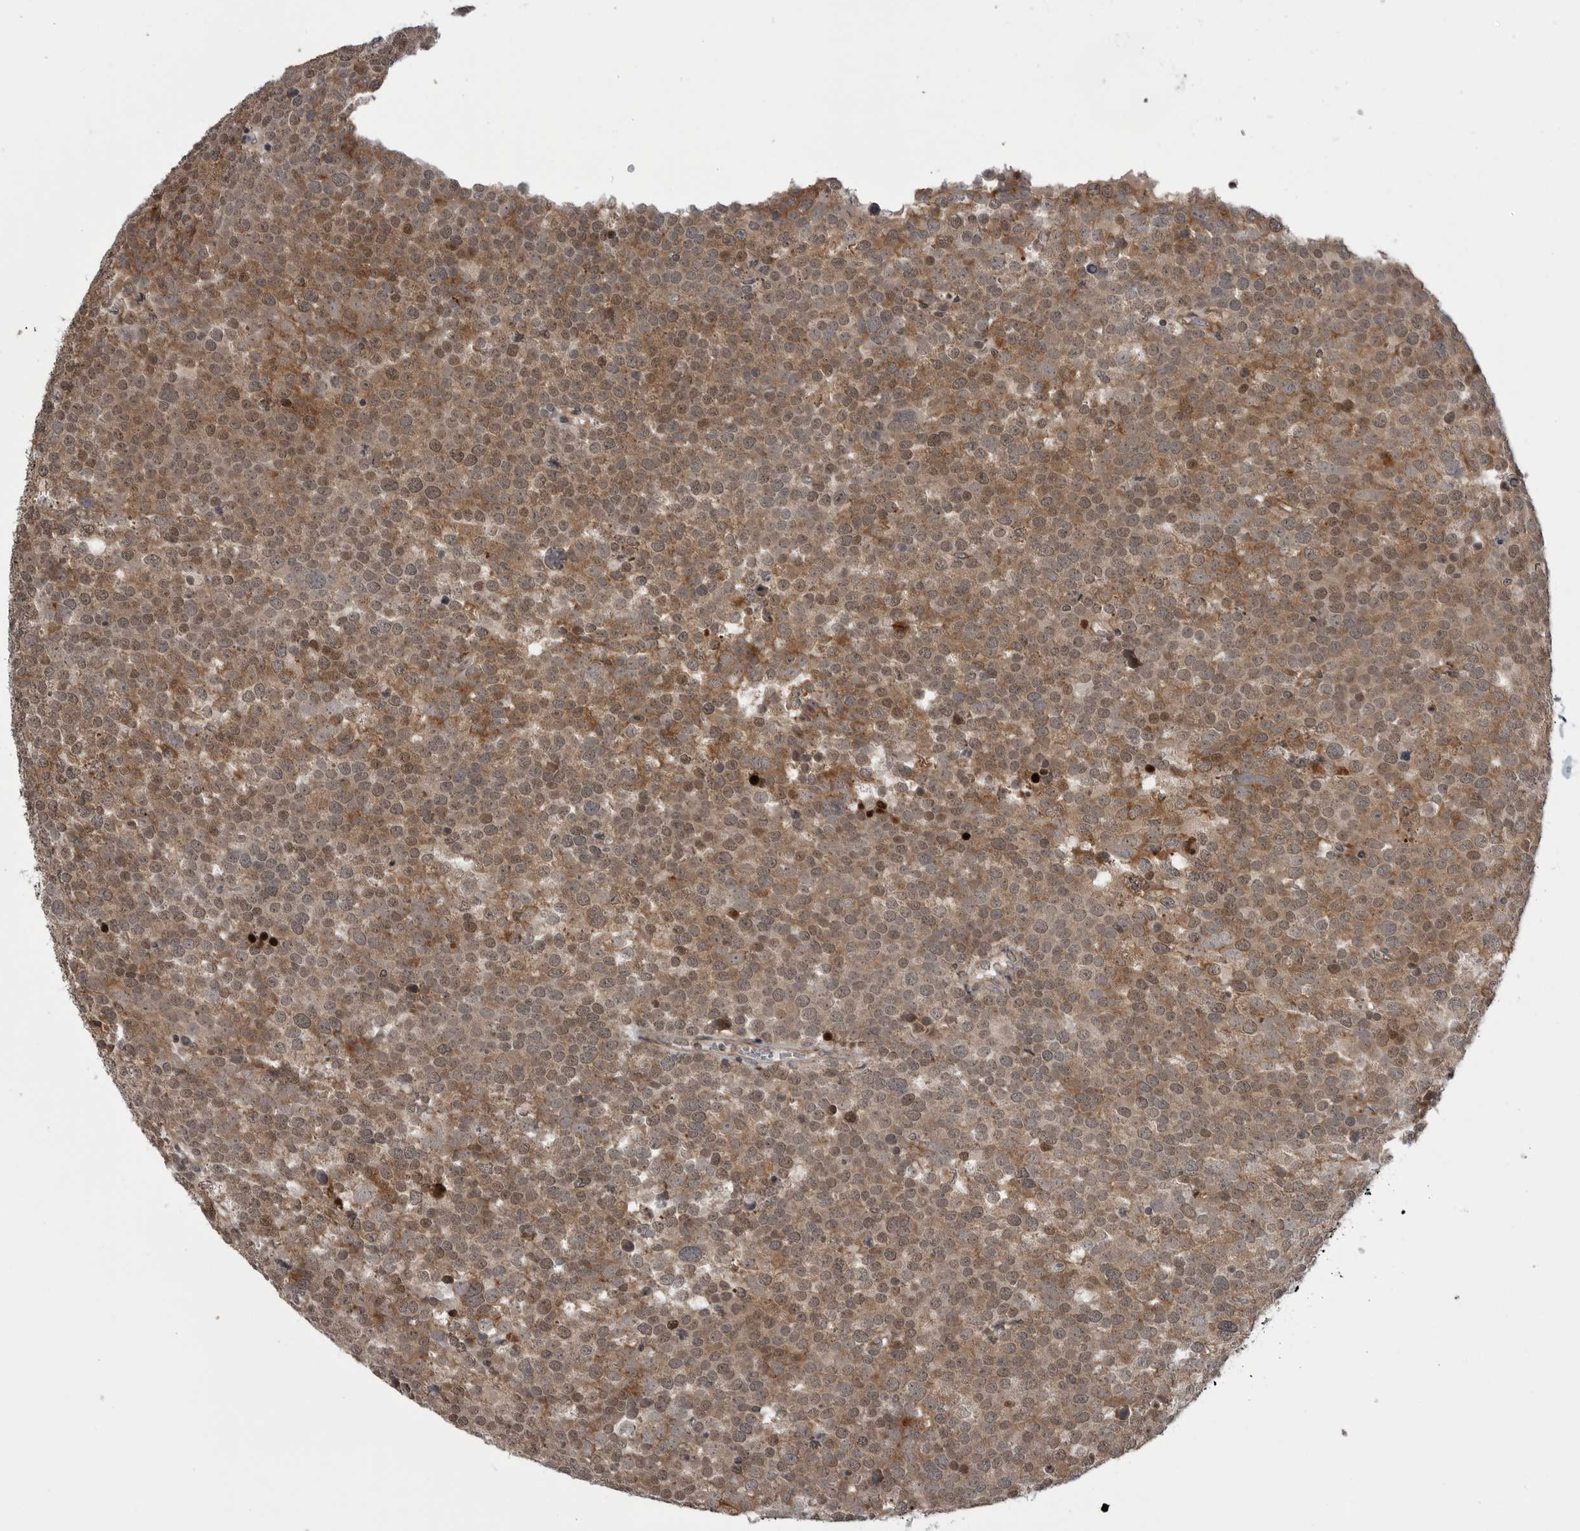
{"staining": {"intensity": "moderate", "quantity": ">75%", "location": "cytoplasmic/membranous,nuclear"}, "tissue": "testis cancer", "cell_type": "Tumor cells", "image_type": "cancer", "snomed": [{"axis": "morphology", "description": "Seminoma, NOS"}, {"axis": "topography", "description": "Testis"}], "caption": "DAB immunohistochemical staining of testis seminoma demonstrates moderate cytoplasmic/membranous and nuclear protein expression in approximately >75% of tumor cells.", "gene": "FAAP100", "patient": {"sex": "male", "age": 71}}